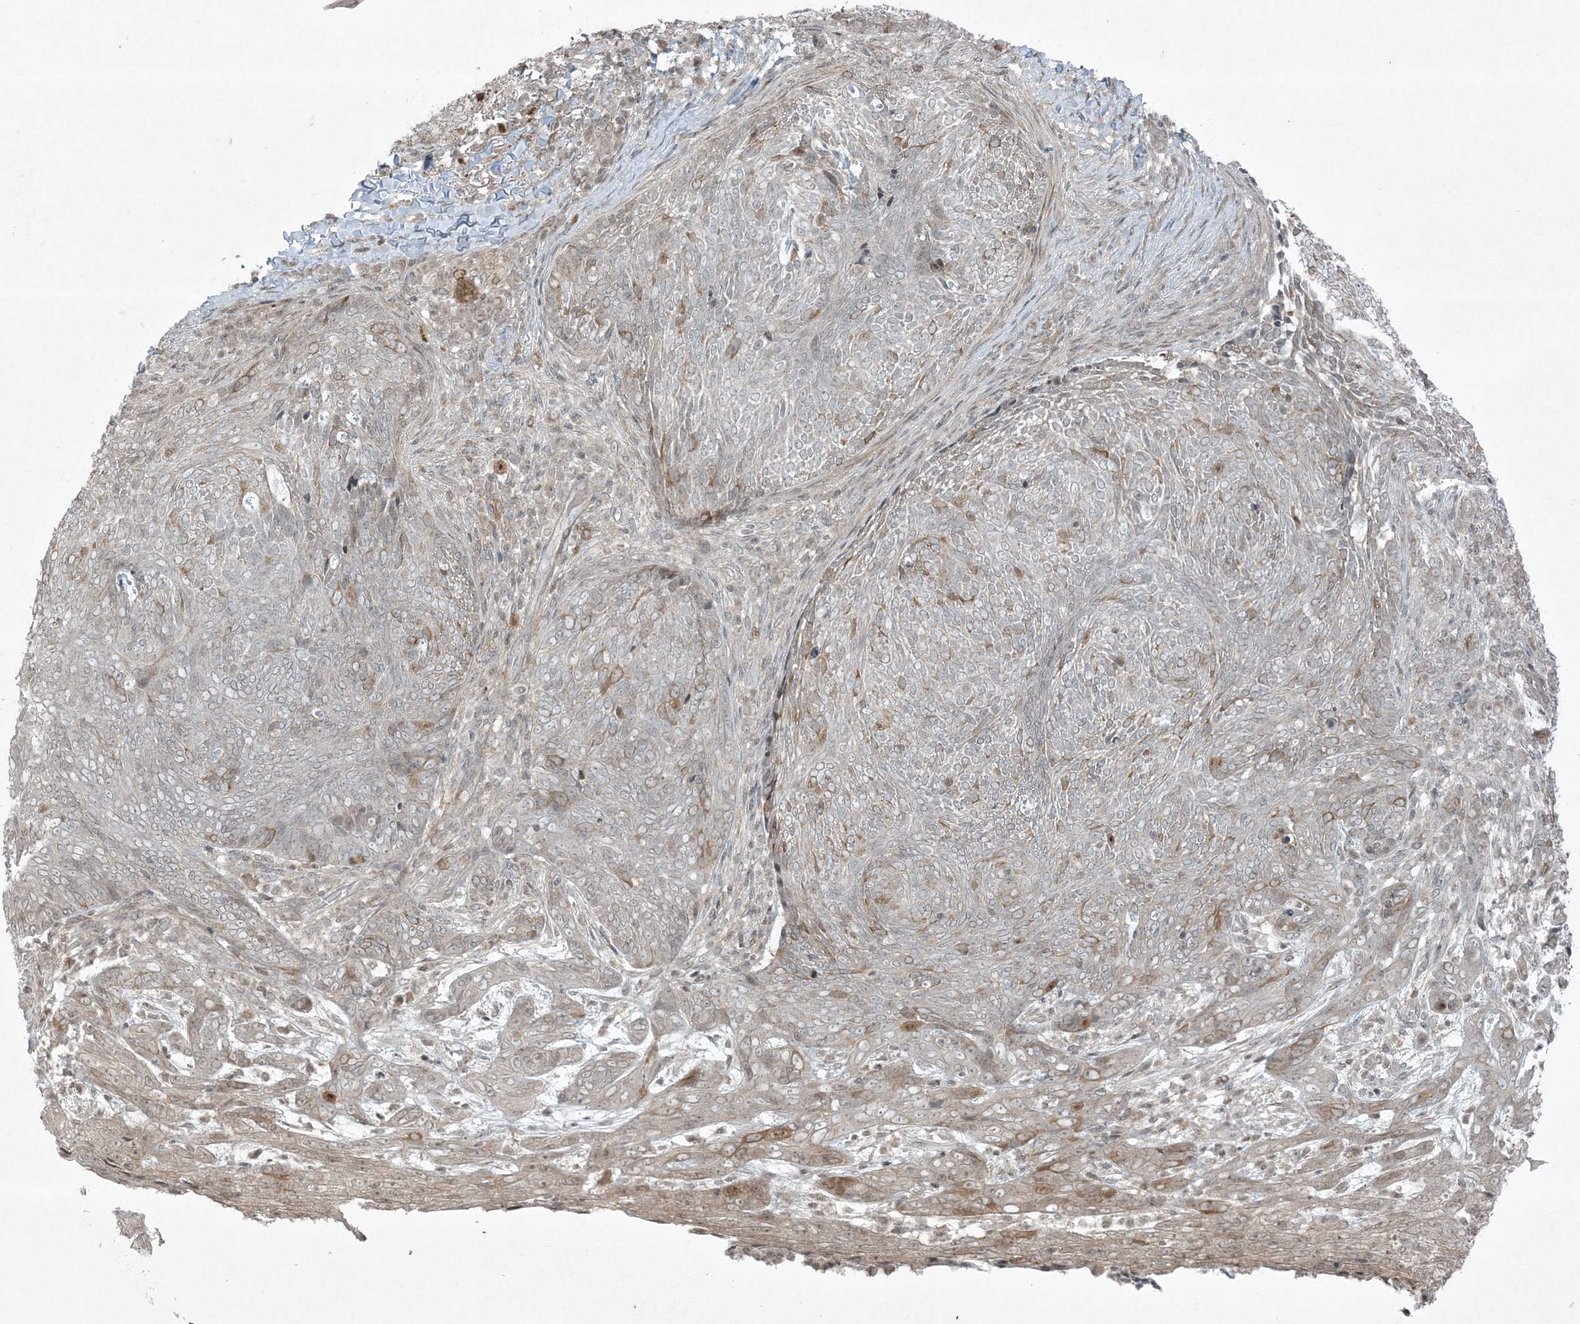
{"staining": {"intensity": "weak", "quantity": "<25%", "location": "cytoplasmic/membranous"}, "tissue": "skin cancer", "cell_type": "Tumor cells", "image_type": "cancer", "snomed": [{"axis": "morphology", "description": "Basal cell carcinoma"}, {"axis": "topography", "description": "Skin"}], "caption": "Immunohistochemical staining of human skin cancer (basal cell carcinoma) shows no significant expression in tumor cells.", "gene": "ZNF263", "patient": {"sex": "male", "age": 85}}